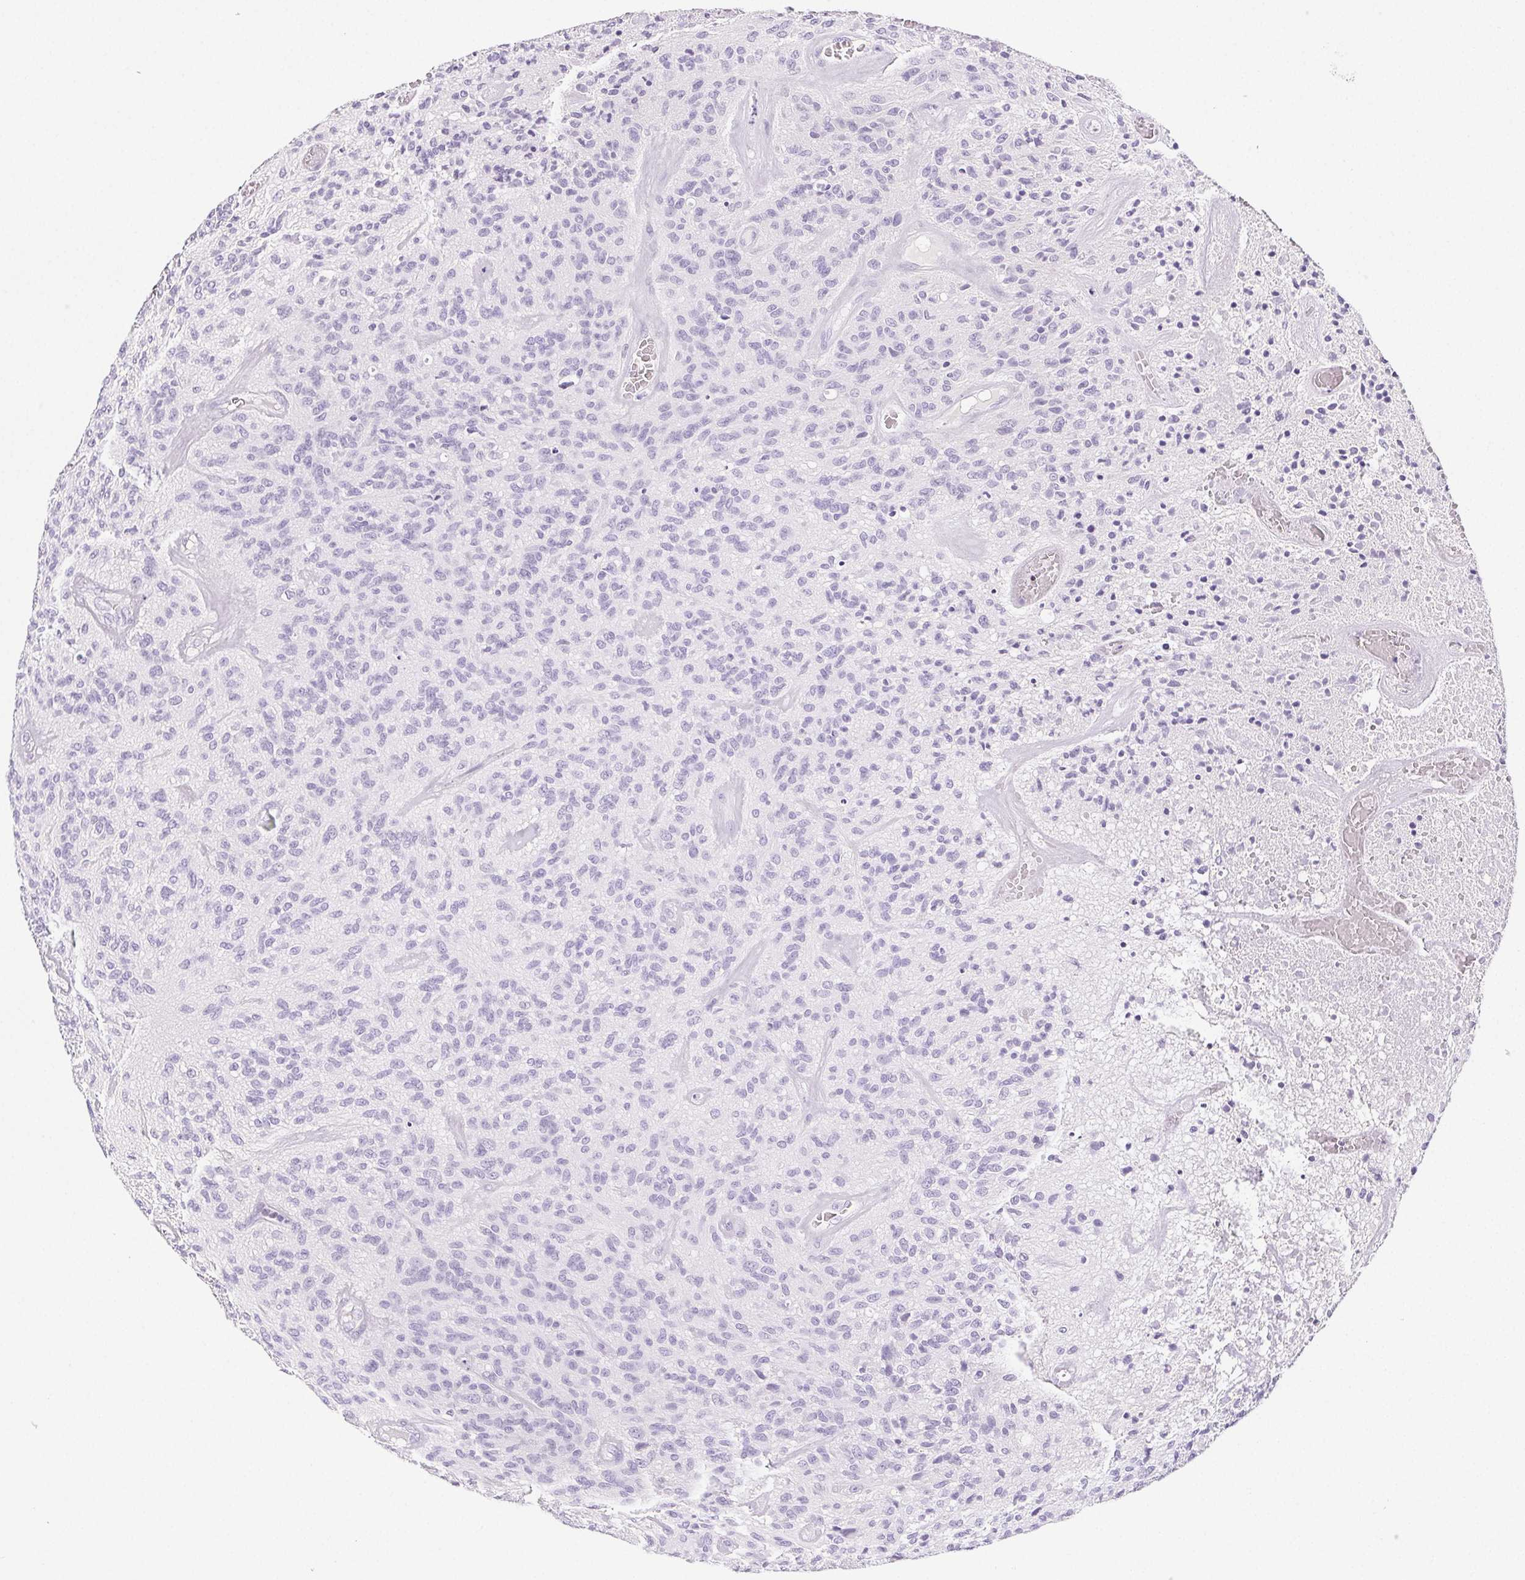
{"staining": {"intensity": "negative", "quantity": "none", "location": "none"}, "tissue": "glioma", "cell_type": "Tumor cells", "image_type": "cancer", "snomed": [{"axis": "morphology", "description": "Glioma, malignant, High grade"}, {"axis": "topography", "description": "Brain"}], "caption": "The histopathology image reveals no significant staining in tumor cells of glioma.", "gene": "BEND2", "patient": {"sex": "male", "age": 76}}